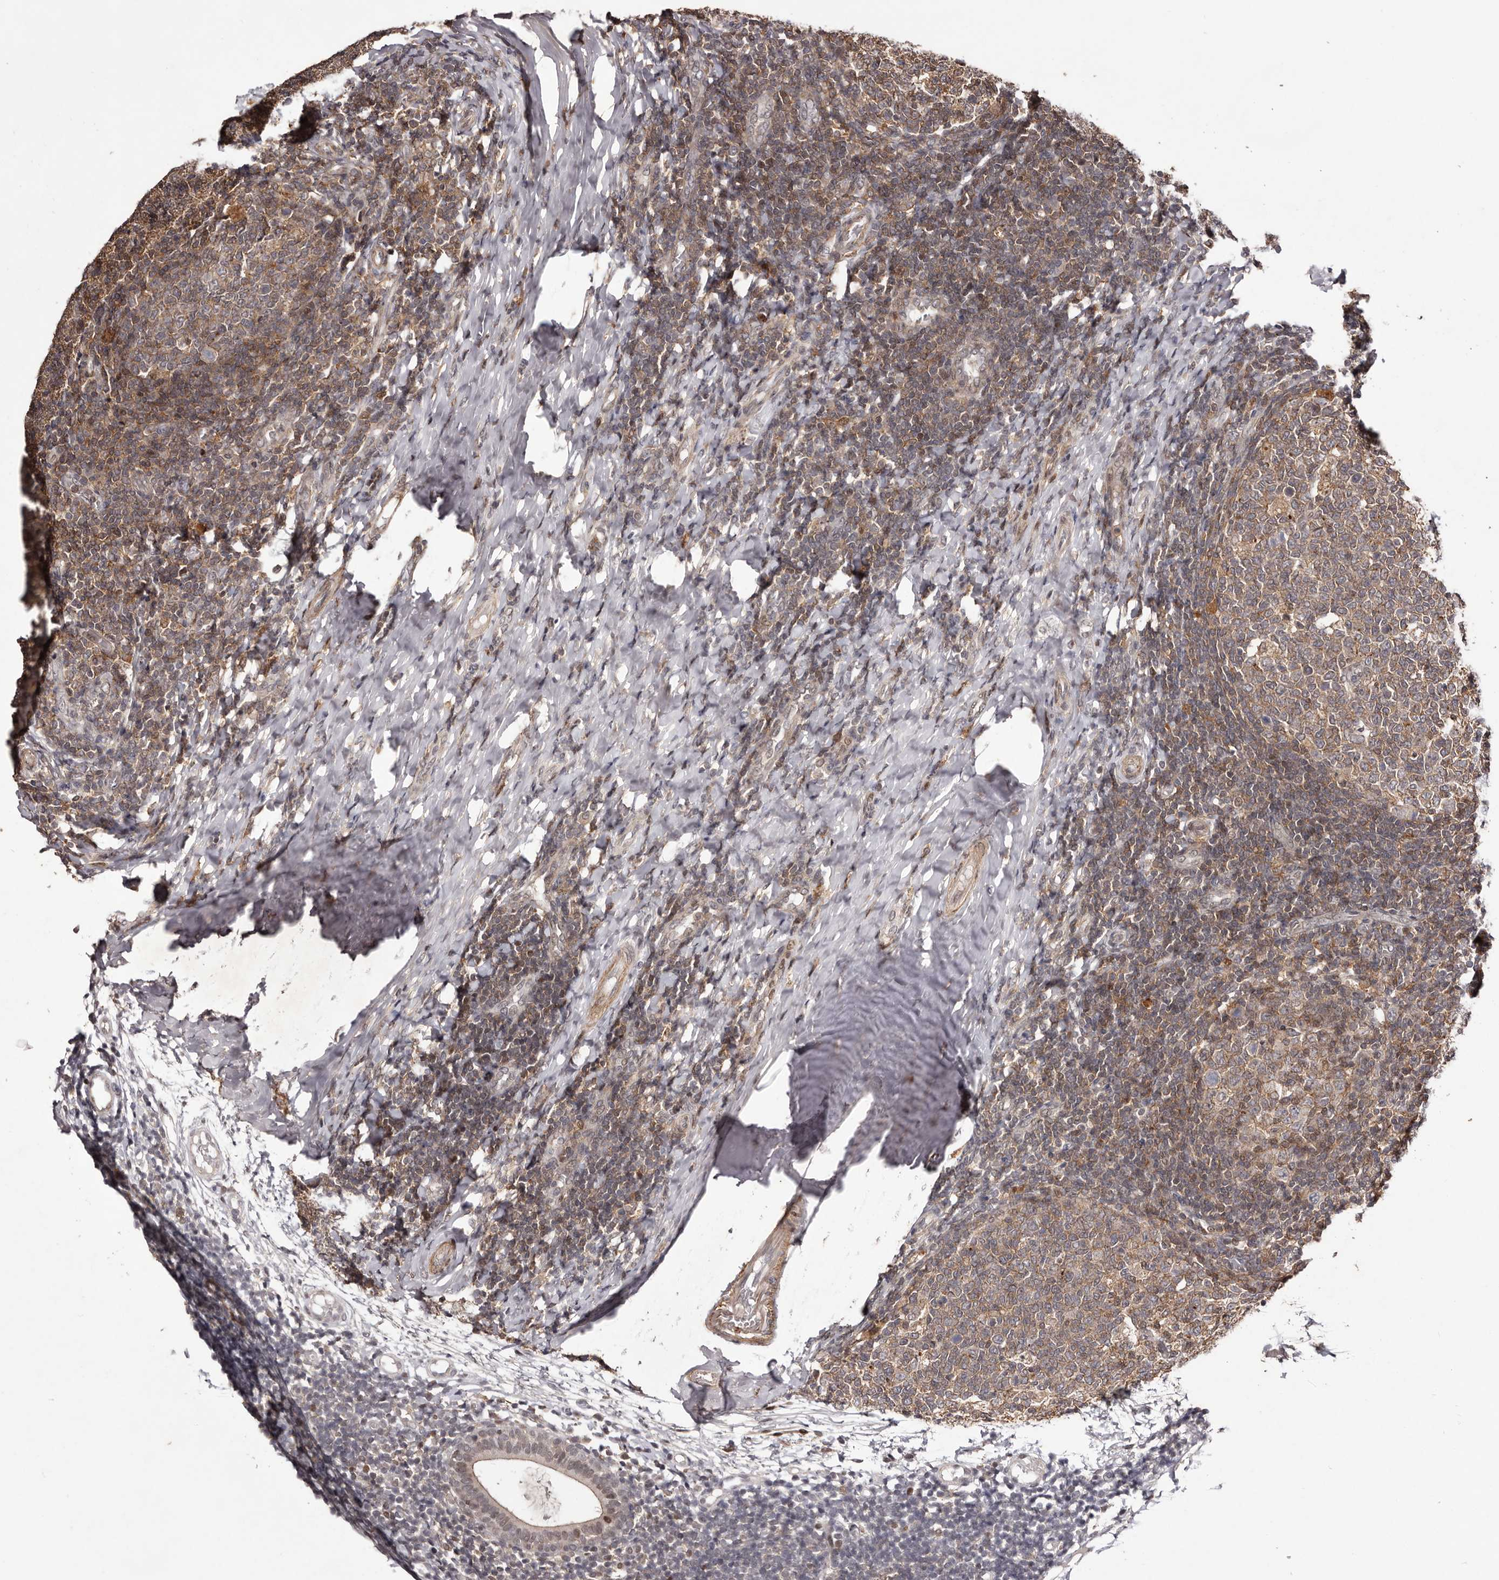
{"staining": {"intensity": "moderate", "quantity": "25%-75%", "location": "cytoplasmic/membranous,nuclear"}, "tissue": "tonsil", "cell_type": "Germinal center cells", "image_type": "normal", "snomed": [{"axis": "morphology", "description": "Normal tissue, NOS"}, {"axis": "topography", "description": "Tonsil"}], "caption": "Immunohistochemistry (IHC) image of benign human tonsil stained for a protein (brown), which exhibits medium levels of moderate cytoplasmic/membranous,nuclear staining in approximately 25%-75% of germinal center cells.", "gene": "FBXO5", "patient": {"sex": "female", "age": 19}}